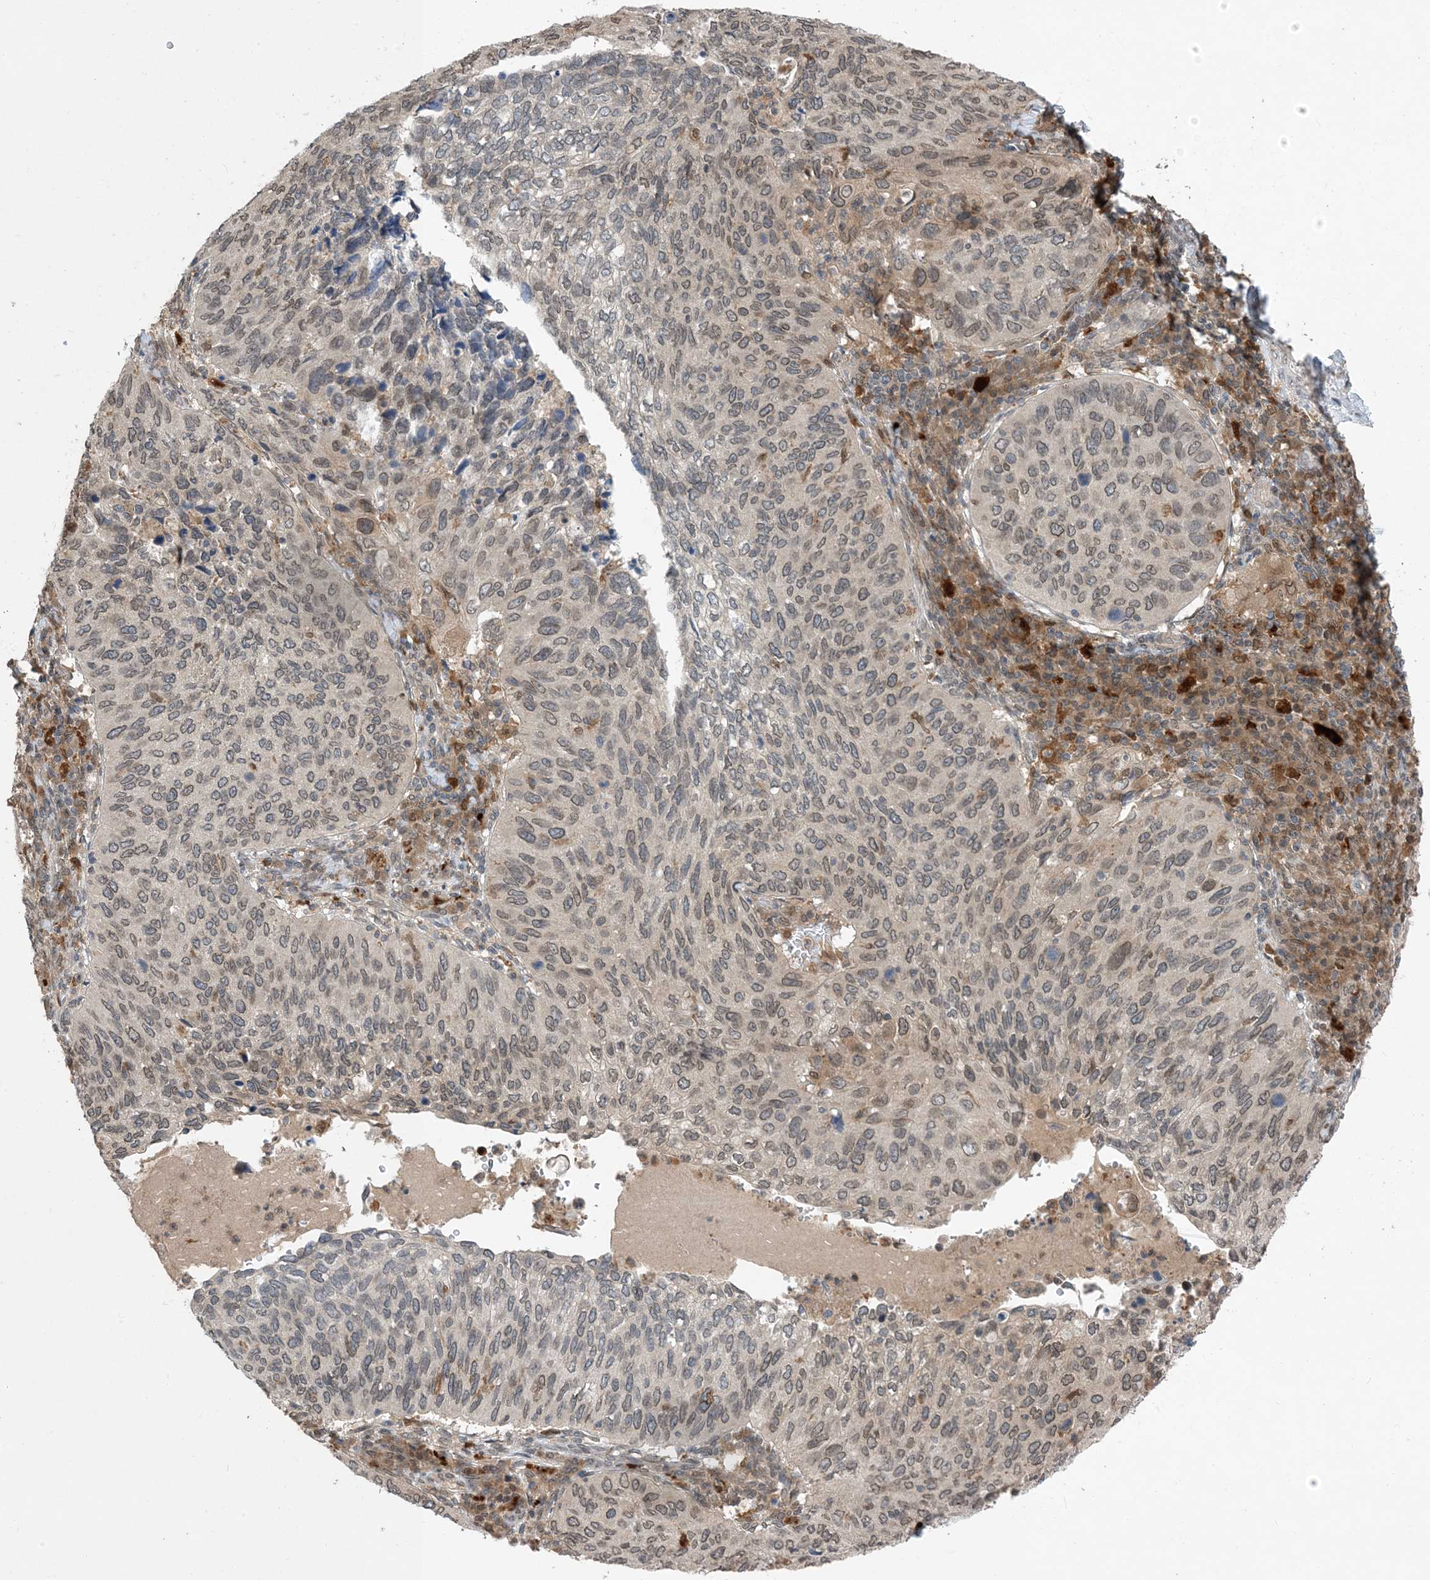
{"staining": {"intensity": "weak", "quantity": ">75%", "location": "cytoplasmic/membranous,nuclear"}, "tissue": "cervical cancer", "cell_type": "Tumor cells", "image_type": "cancer", "snomed": [{"axis": "morphology", "description": "Squamous cell carcinoma, NOS"}, {"axis": "topography", "description": "Cervix"}], "caption": "Human squamous cell carcinoma (cervical) stained with a protein marker demonstrates weak staining in tumor cells.", "gene": "NAGK", "patient": {"sex": "female", "age": 38}}